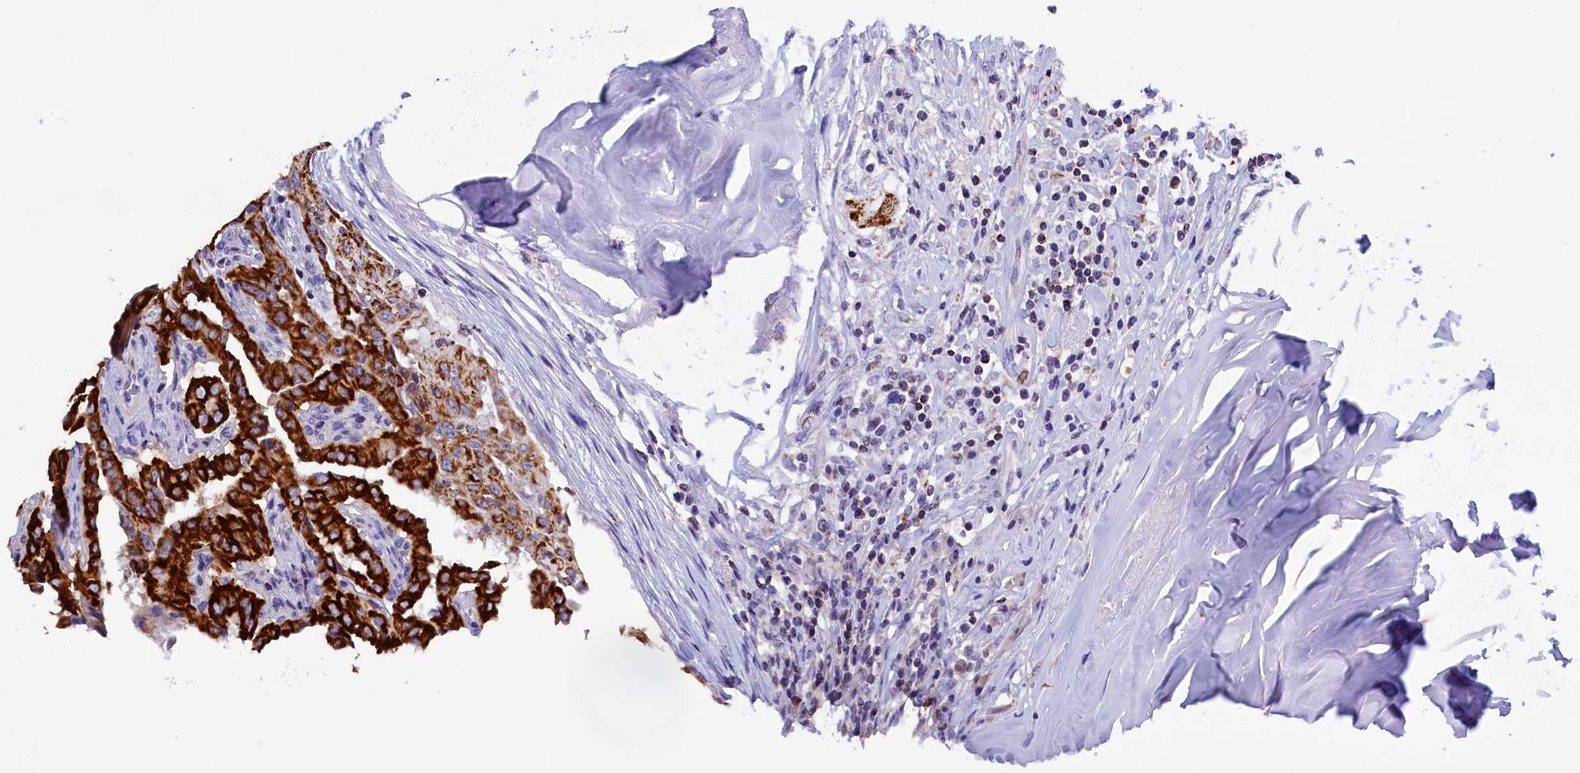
{"staining": {"intensity": "strong", "quantity": ">75%", "location": "cytoplasmic/membranous"}, "tissue": "thyroid cancer", "cell_type": "Tumor cells", "image_type": "cancer", "snomed": [{"axis": "morphology", "description": "Papillary adenocarcinoma, NOS"}, {"axis": "topography", "description": "Thyroid gland"}], "caption": "Protein expression analysis of human thyroid cancer (papillary adenocarcinoma) reveals strong cytoplasmic/membranous staining in approximately >75% of tumor cells. (IHC, brightfield microscopy, high magnification).", "gene": "ABAT", "patient": {"sex": "female", "age": 59}}